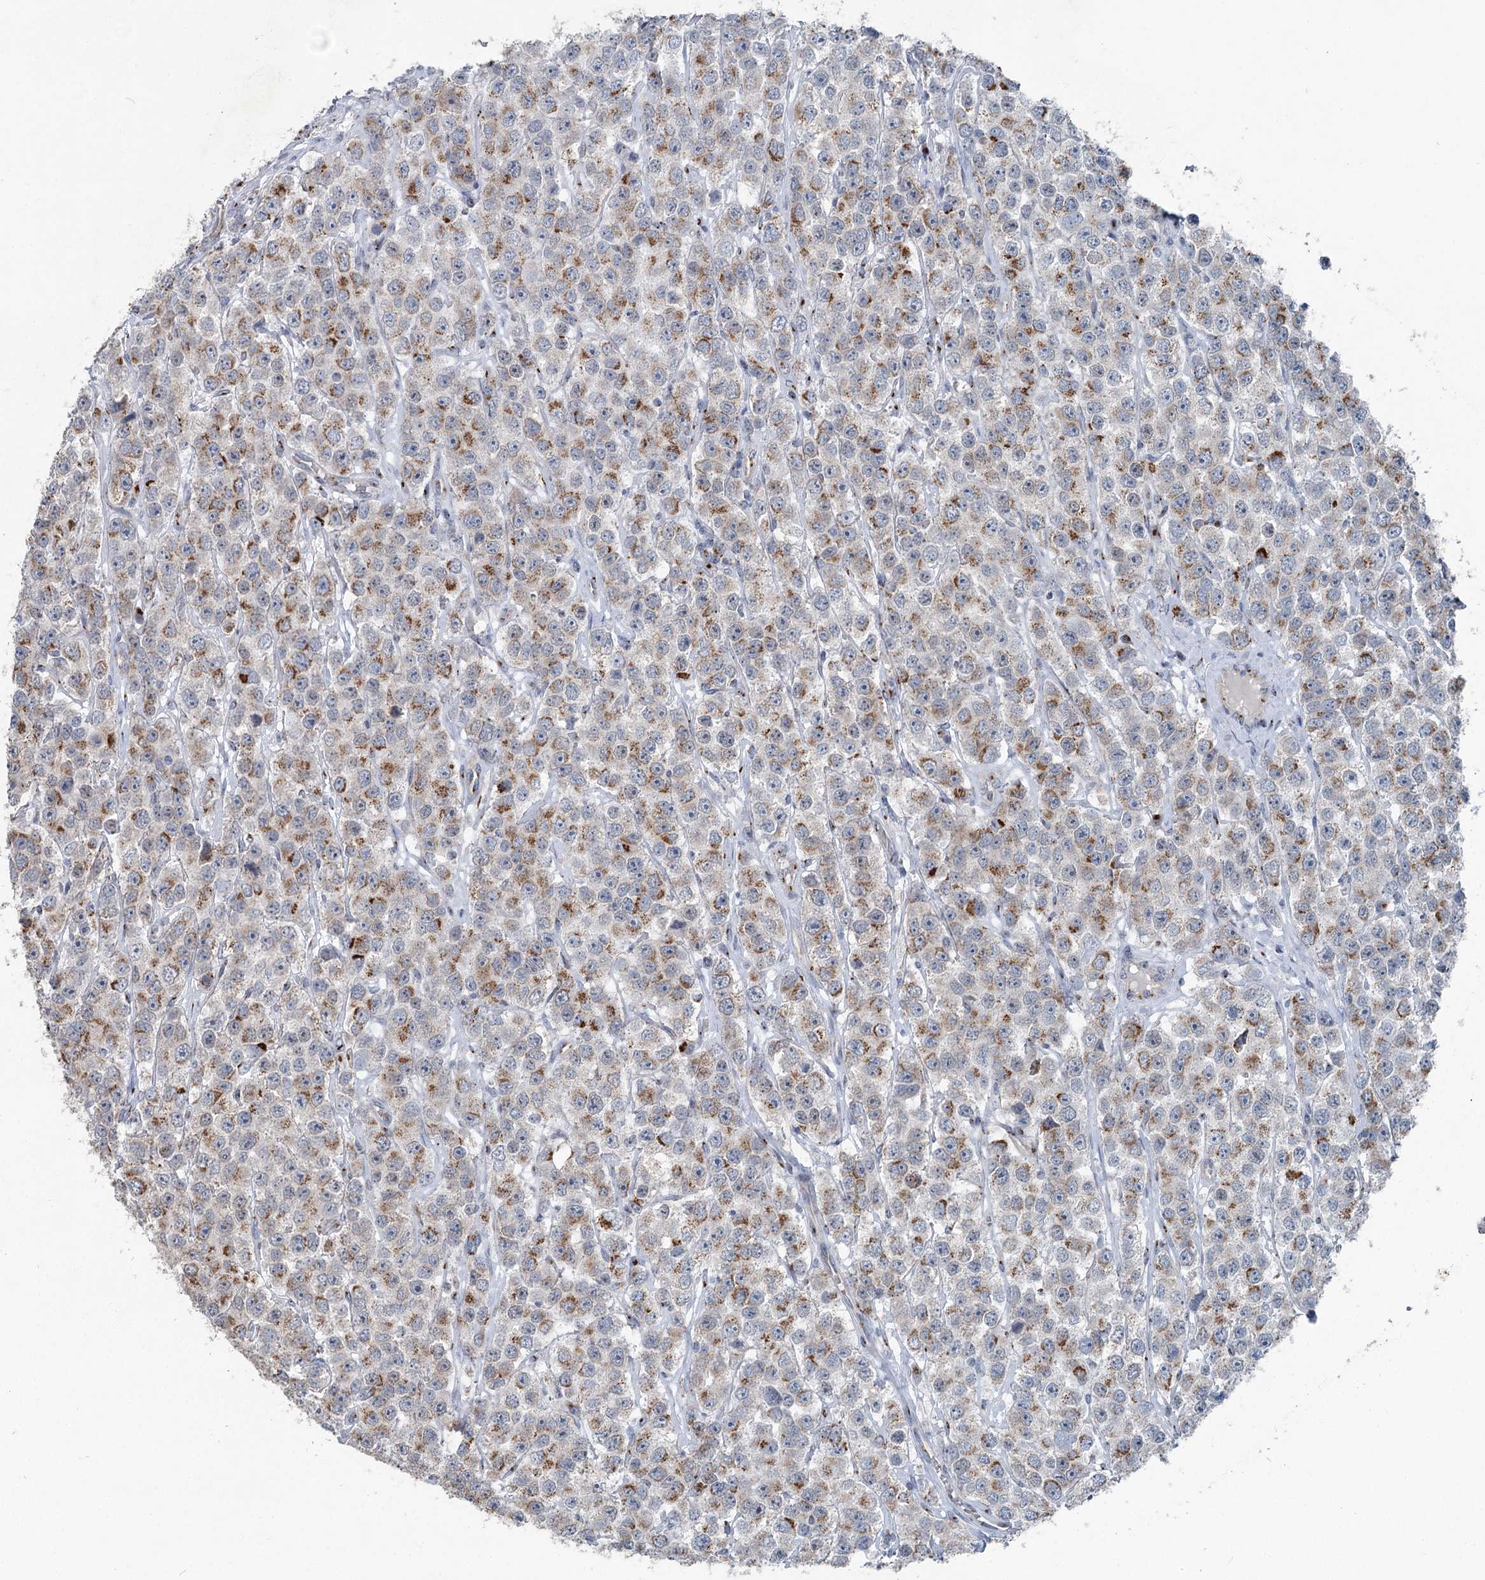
{"staining": {"intensity": "moderate", "quantity": ">75%", "location": "cytoplasmic/membranous"}, "tissue": "testis cancer", "cell_type": "Tumor cells", "image_type": "cancer", "snomed": [{"axis": "morphology", "description": "Seminoma, NOS"}, {"axis": "topography", "description": "Testis"}], "caption": "DAB (3,3'-diaminobenzidine) immunohistochemical staining of testis cancer demonstrates moderate cytoplasmic/membranous protein staining in approximately >75% of tumor cells.", "gene": "ITIH5", "patient": {"sex": "male", "age": 28}}